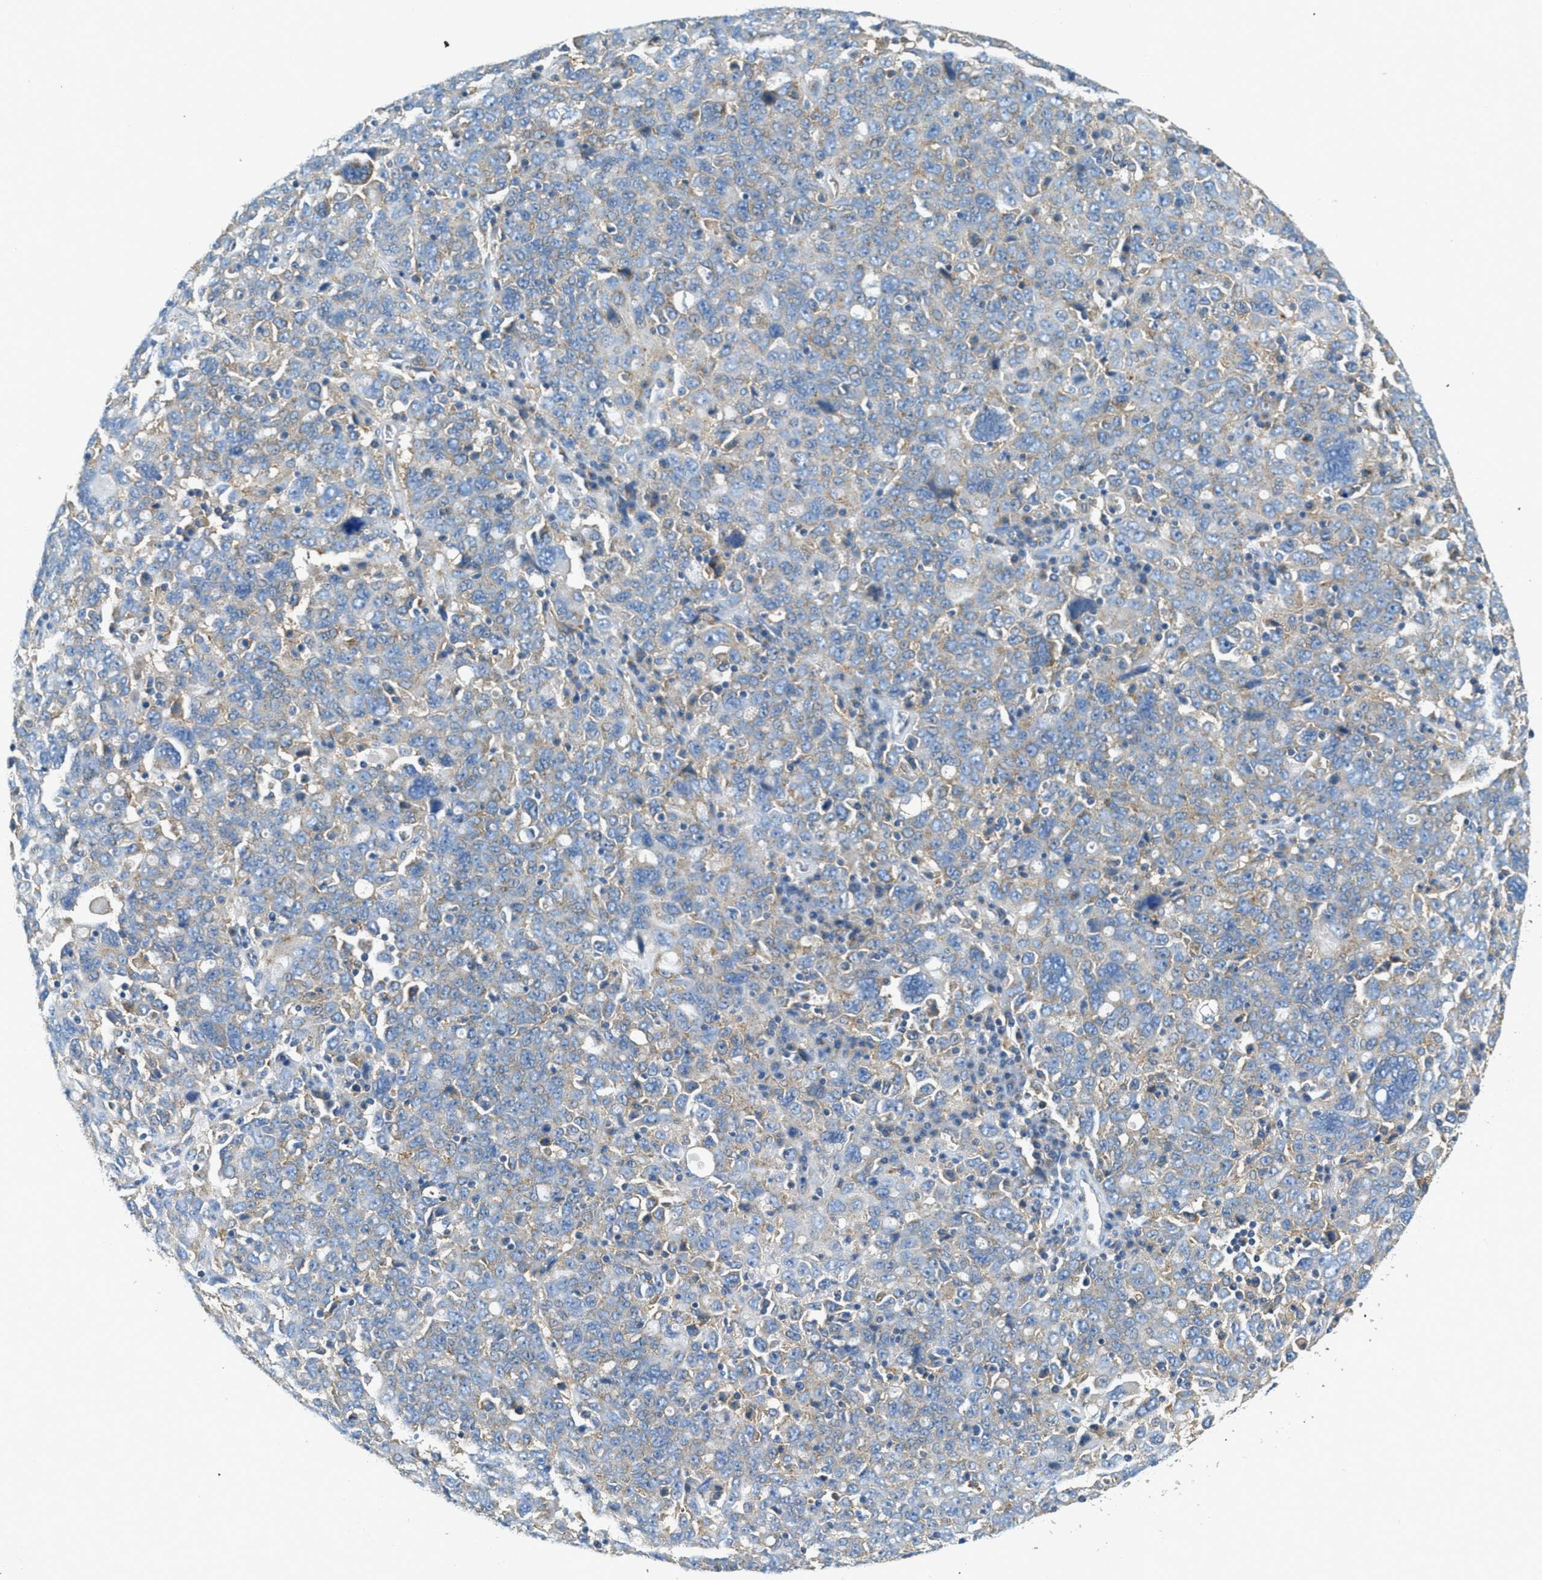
{"staining": {"intensity": "weak", "quantity": "25%-75%", "location": "cytoplasmic/membranous"}, "tissue": "ovarian cancer", "cell_type": "Tumor cells", "image_type": "cancer", "snomed": [{"axis": "morphology", "description": "Carcinoma, endometroid"}, {"axis": "topography", "description": "Ovary"}], "caption": "Human ovarian cancer (endometroid carcinoma) stained with a protein marker displays weak staining in tumor cells.", "gene": "AP2B1", "patient": {"sex": "female", "age": 62}}